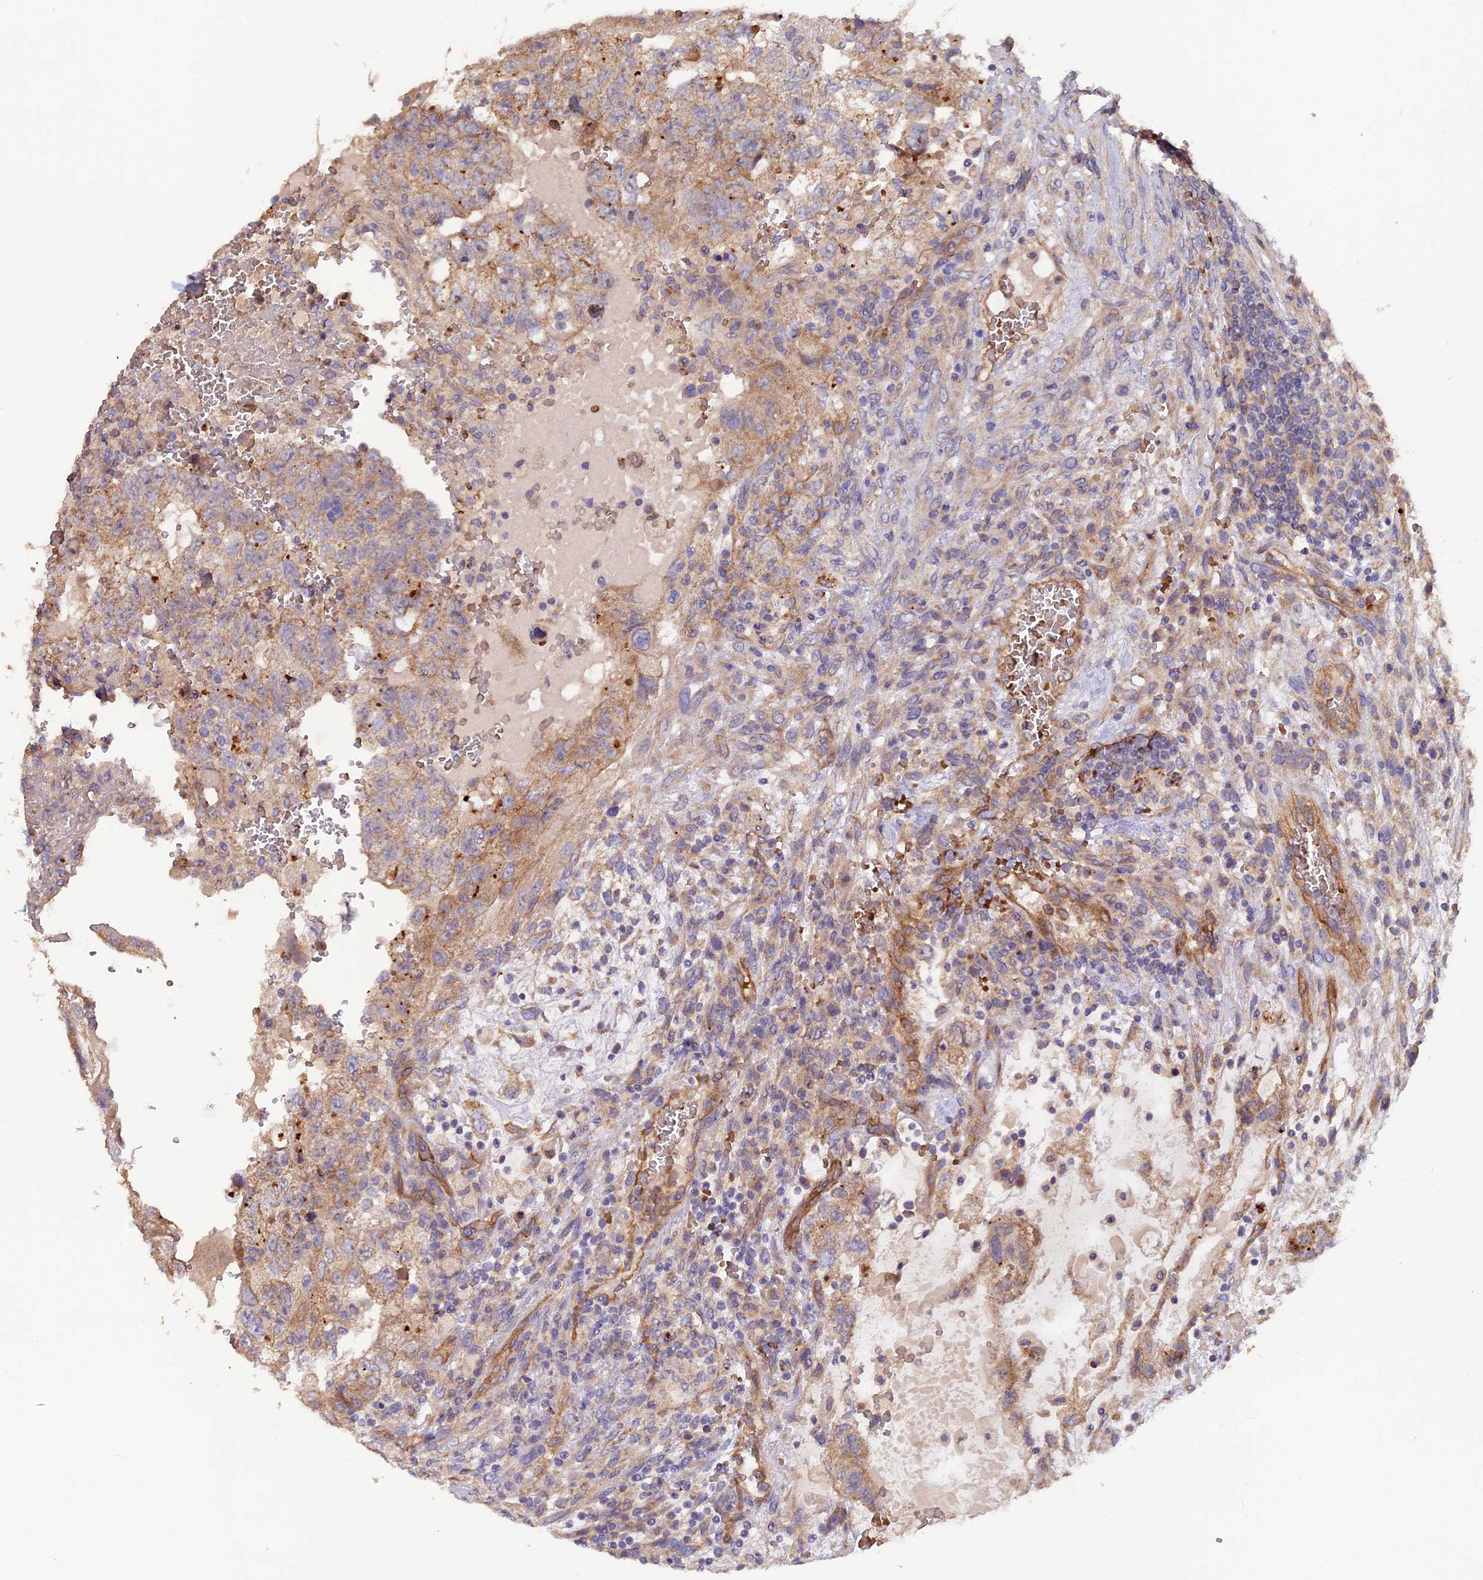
{"staining": {"intensity": "moderate", "quantity": ">75%", "location": "cytoplasmic/membranous"}, "tissue": "testis cancer", "cell_type": "Tumor cells", "image_type": "cancer", "snomed": [{"axis": "morphology", "description": "Carcinoma, Embryonal, NOS"}, {"axis": "topography", "description": "Testis"}], "caption": "This micrograph demonstrates immunohistochemistry staining of human embryonal carcinoma (testis), with medium moderate cytoplasmic/membranous positivity in about >75% of tumor cells.", "gene": "DUS3L", "patient": {"sex": "male", "age": 36}}